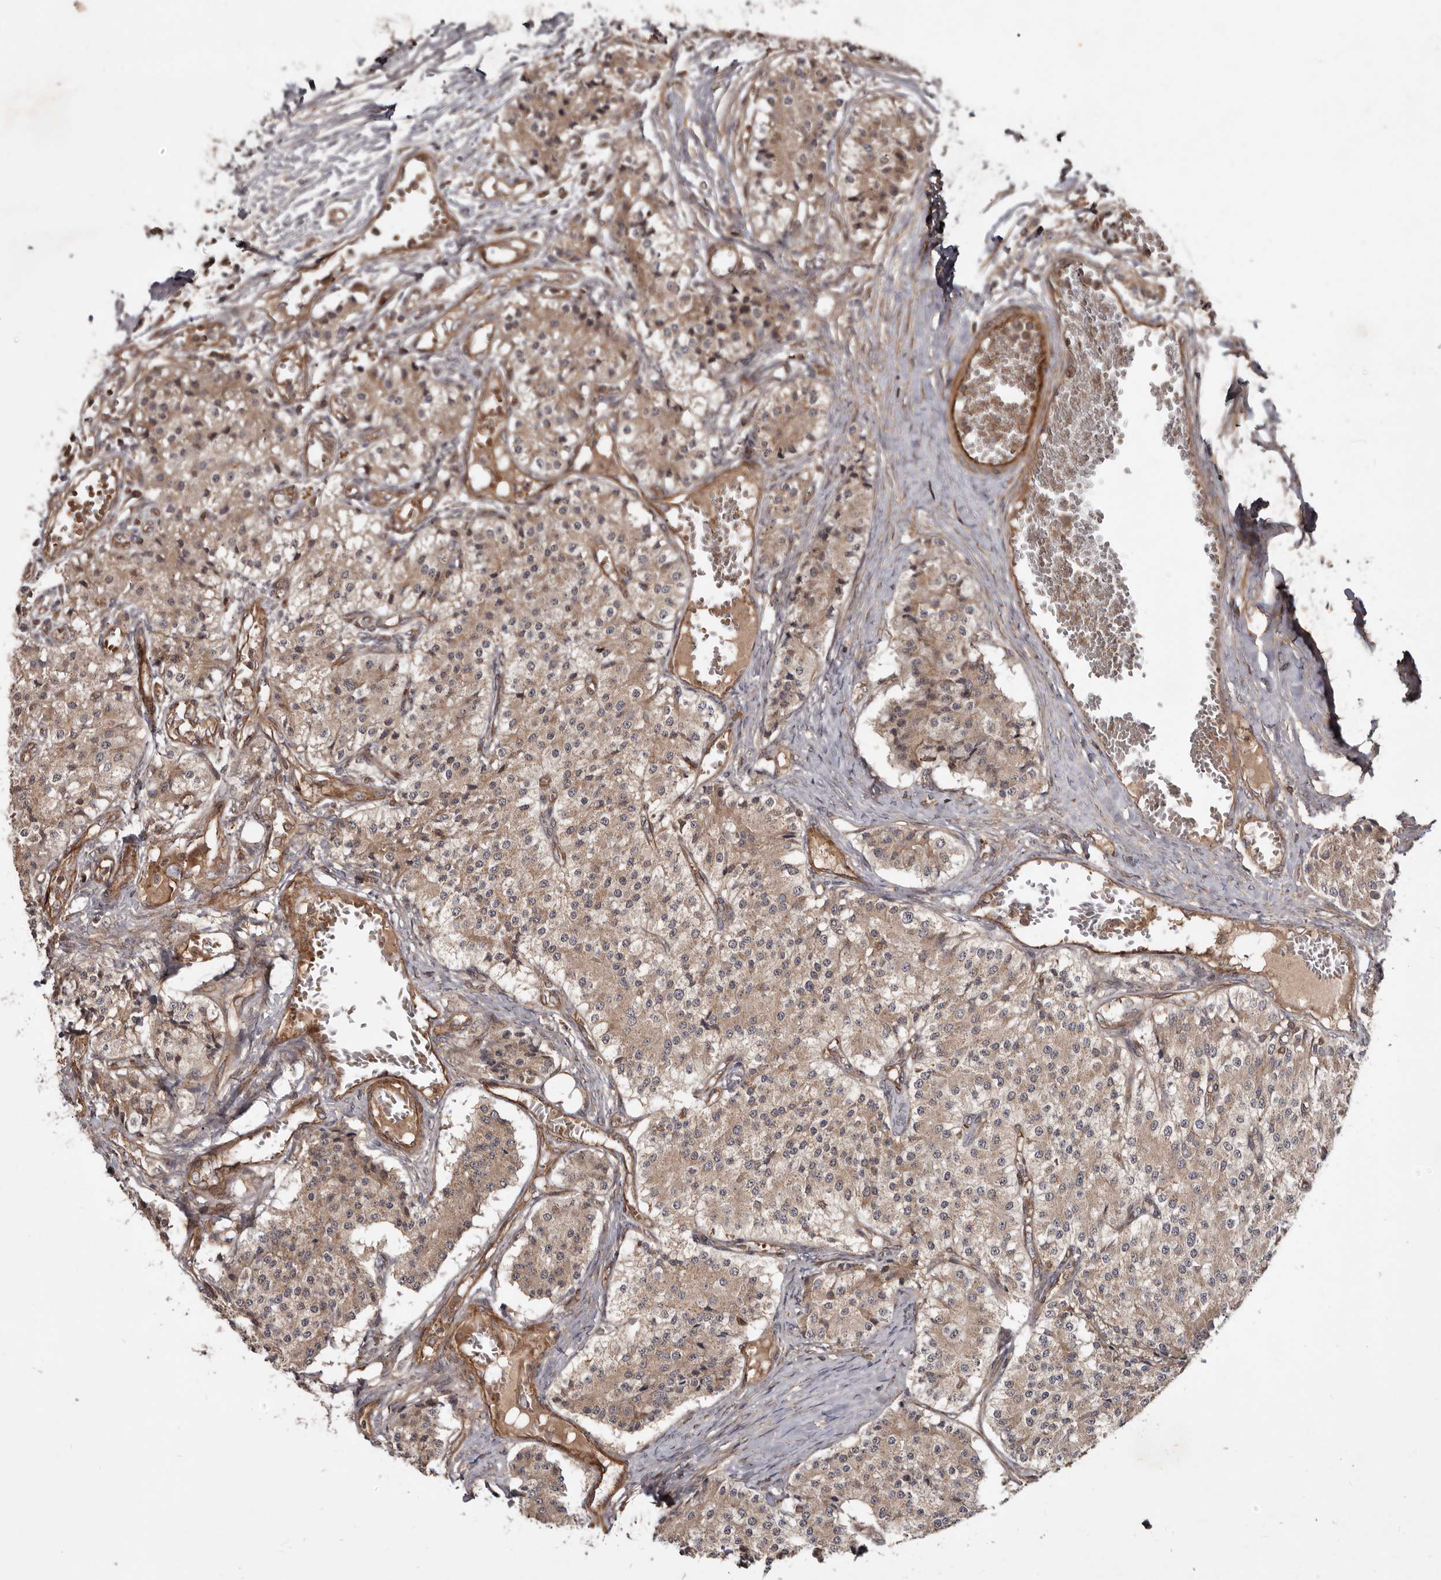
{"staining": {"intensity": "weak", "quantity": ">75%", "location": "cytoplasmic/membranous"}, "tissue": "carcinoid", "cell_type": "Tumor cells", "image_type": "cancer", "snomed": [{"axis": "morphology", "description": "Carcinoid, malignant, NOS"}, {"axis": "topography", "description": "Colon"}], "caption": "Human carcinoid (malignant) stained with a brown dye exhibits weak cytoplasmic/membranous positive positivity in approximately >75% of tumor cells.", "gene": "STK36", "patient": {"sex": "female", "age": 52}}